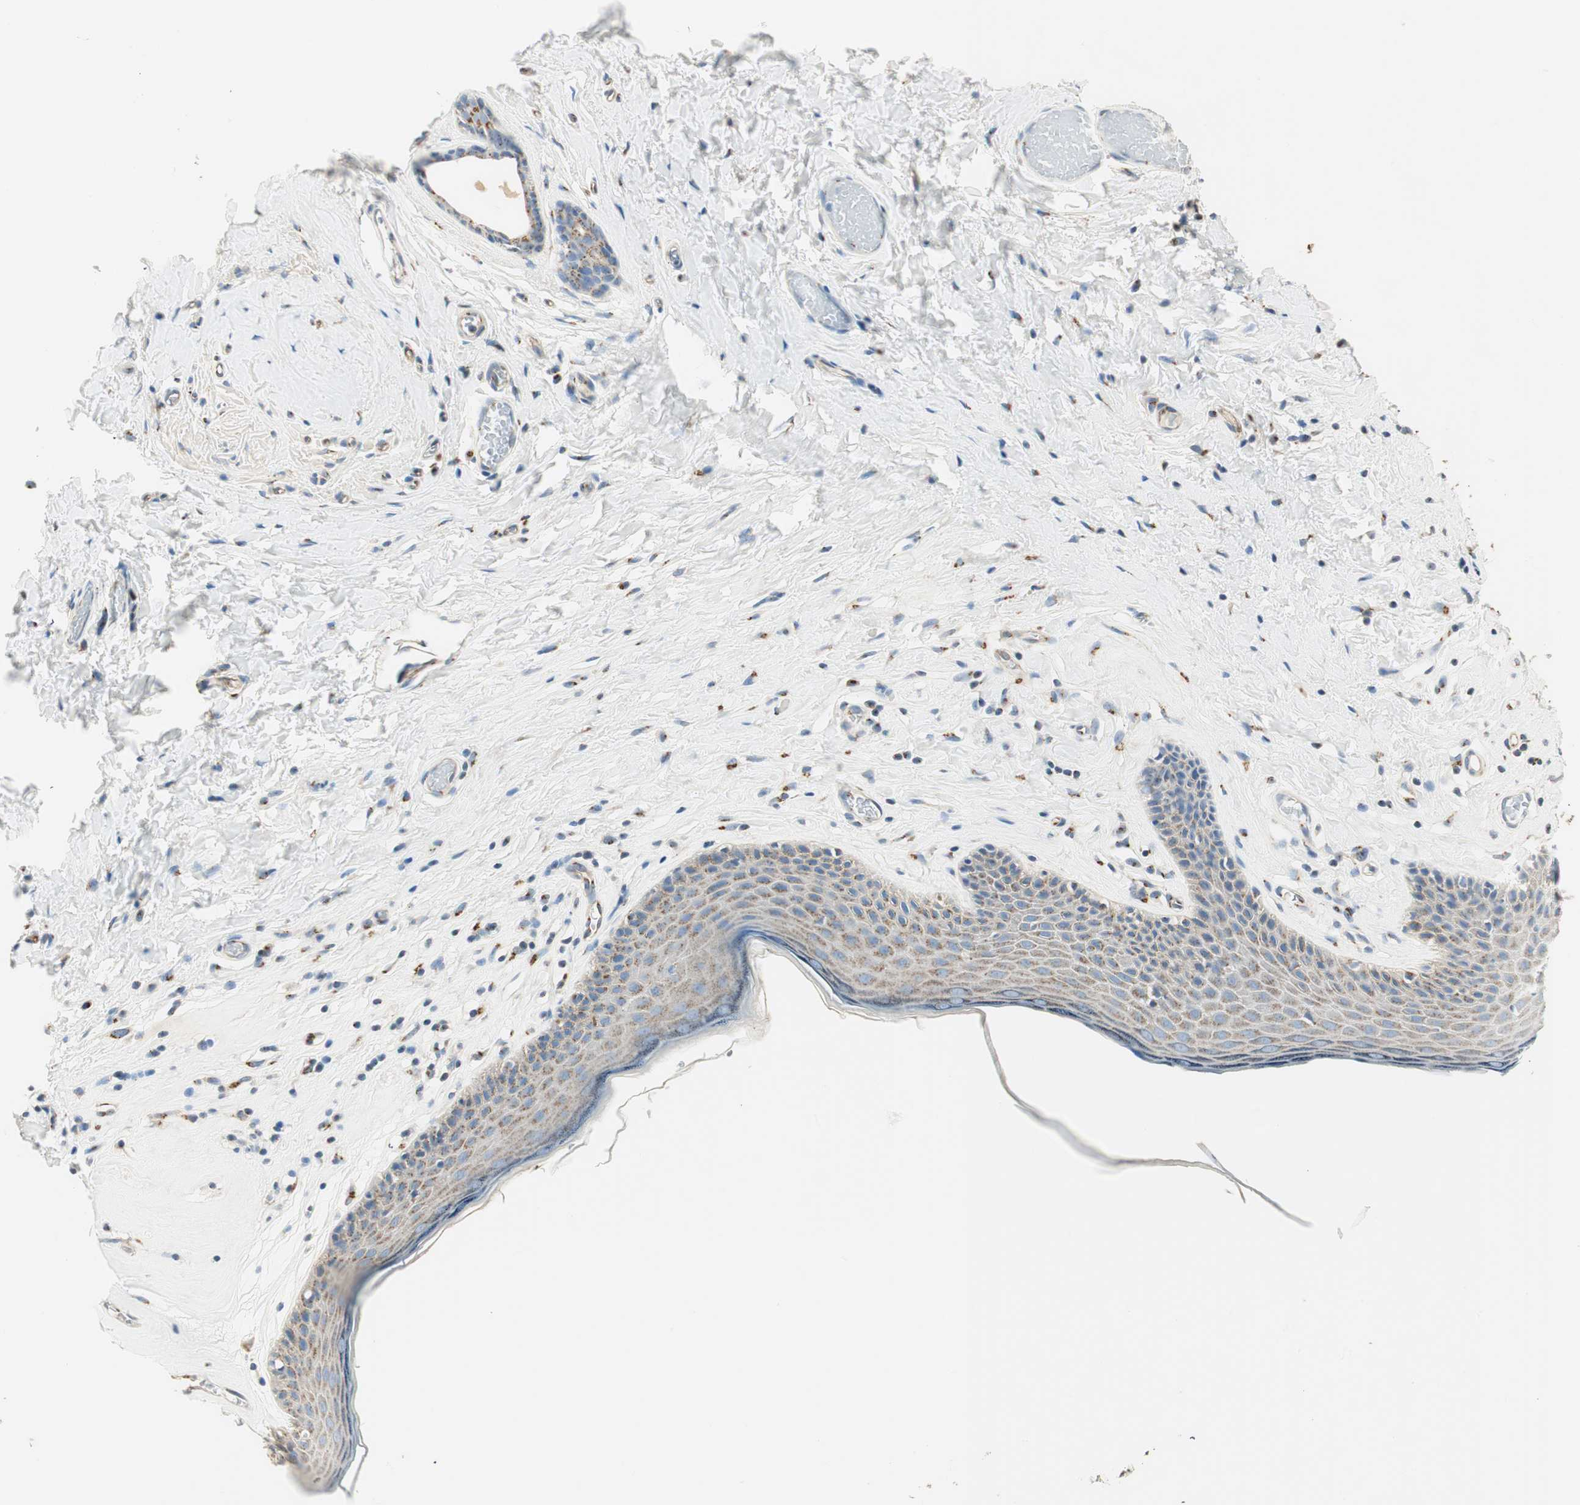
{"staining": {"intensity": "weak", "quantity": ">75%", "location": "cytoplasmic/membranous"}, "tissue": "skin", "cell_type": "Epidermal cells", "image_type": "normal", "snomed": [{"axis": "morphology", "description": "Normal tissue, NOS"}, {"axis": "morphology", "description": "Inflammation, NOS"}, {"axis": "topography", "description": "Vulva"}], "caption": "Immunohistochemical staining of normal skin exhibits weak cytoplasmic/membranous protein expression in about >75% of epidermal cells. (DAB (3,3'-diaminobenzidine) IHC, brown staining for protein, blue staining for nuclei).", "gene": "TMF1", "patient": {"sex": "female", "age": 84}}